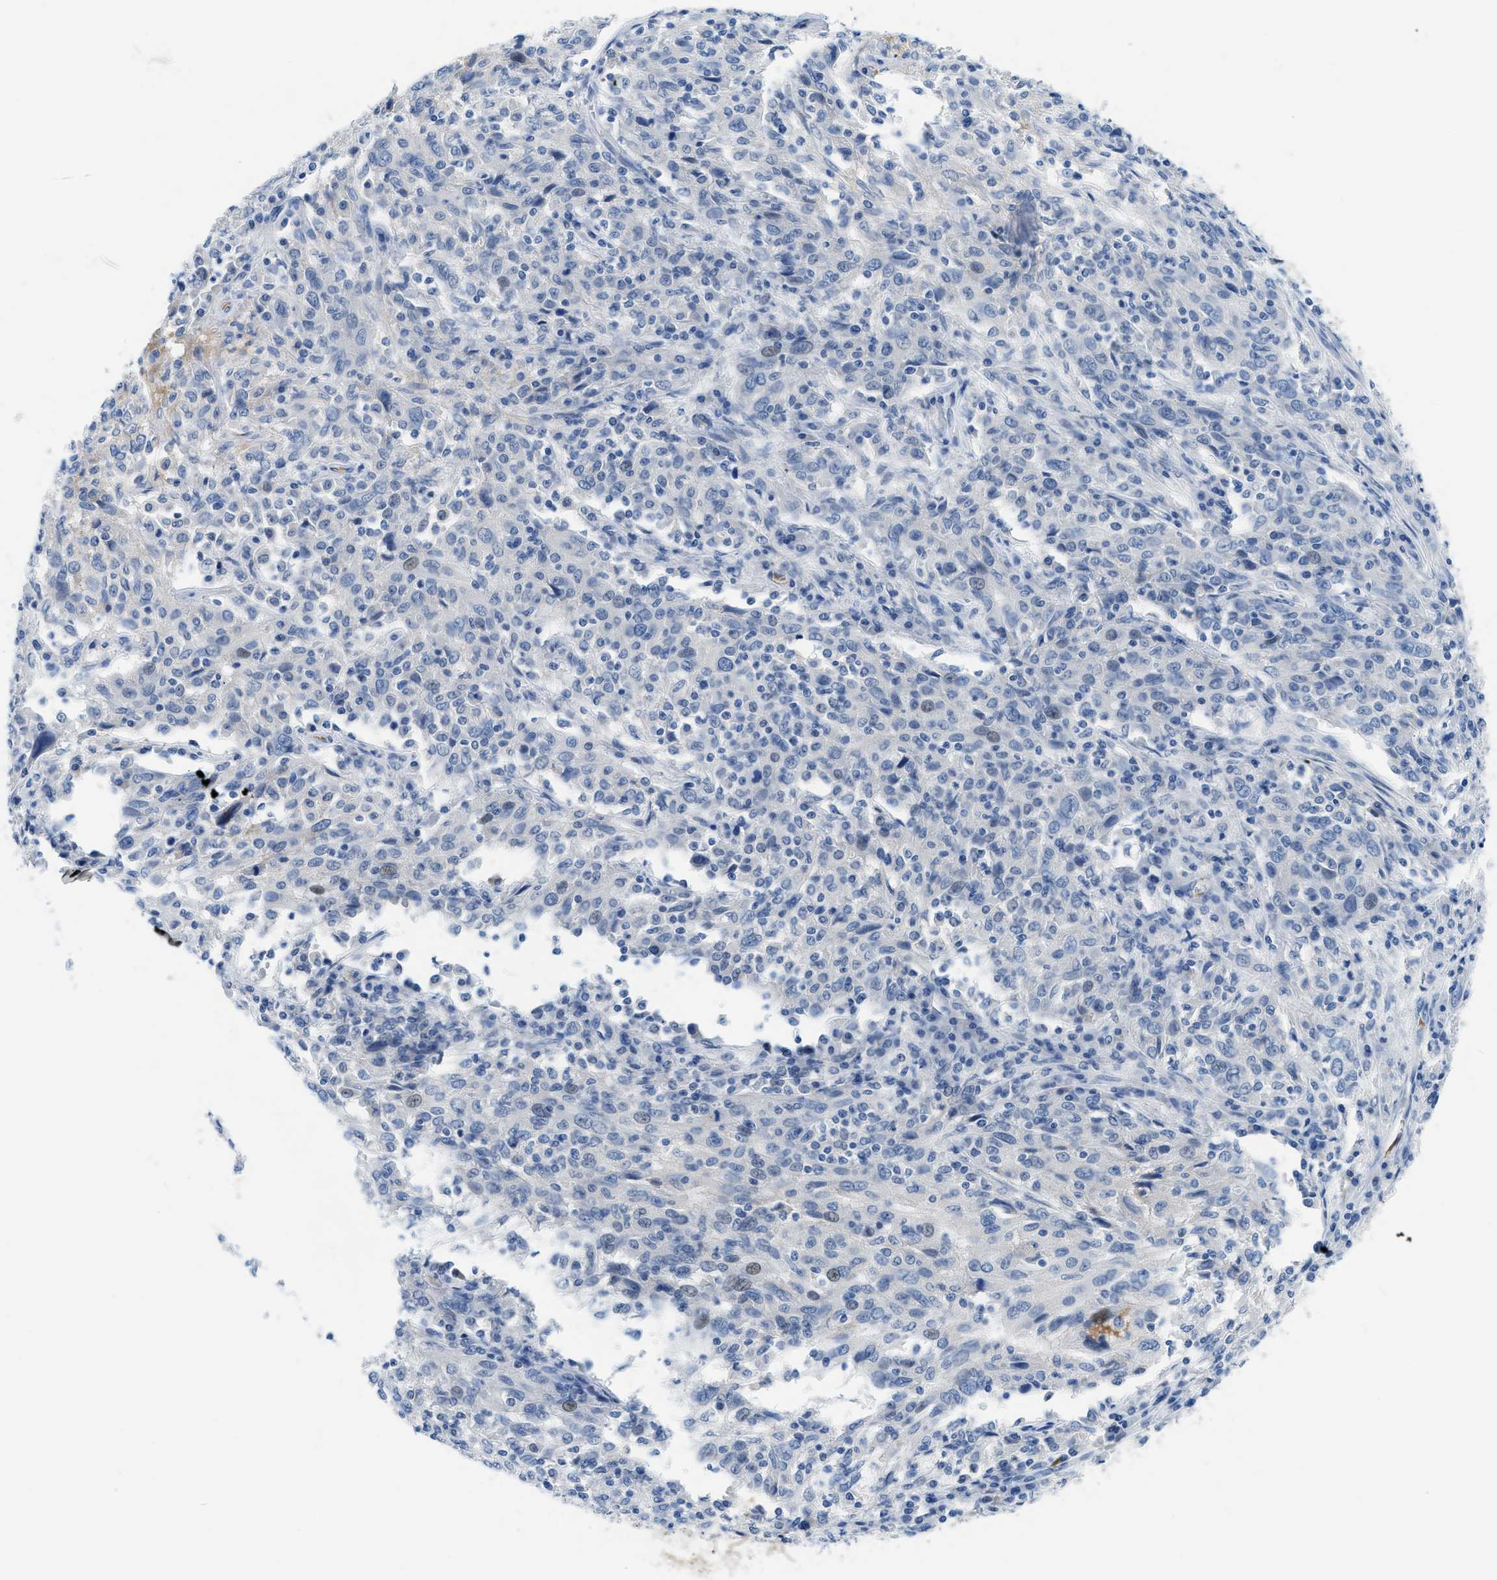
{"staining": {"intensity": "negative", "quantity": "none", "location": "none"}, "tissue": "cervical cancer", "cell_type": "Tumor cells", "image_type": "cancer", "snomed": [{"axis": "morphology", "description": "Squamous cell carcinoma, NOS"}, {"axis": "topography", "description": "Cervix"}], "caption": "IHC of human cervical cancer (squamous cell carcinoma) exhibits no expression in tumor cells.", "gene": "MBL2", "patient": {"sex": "female", "age": 46}}